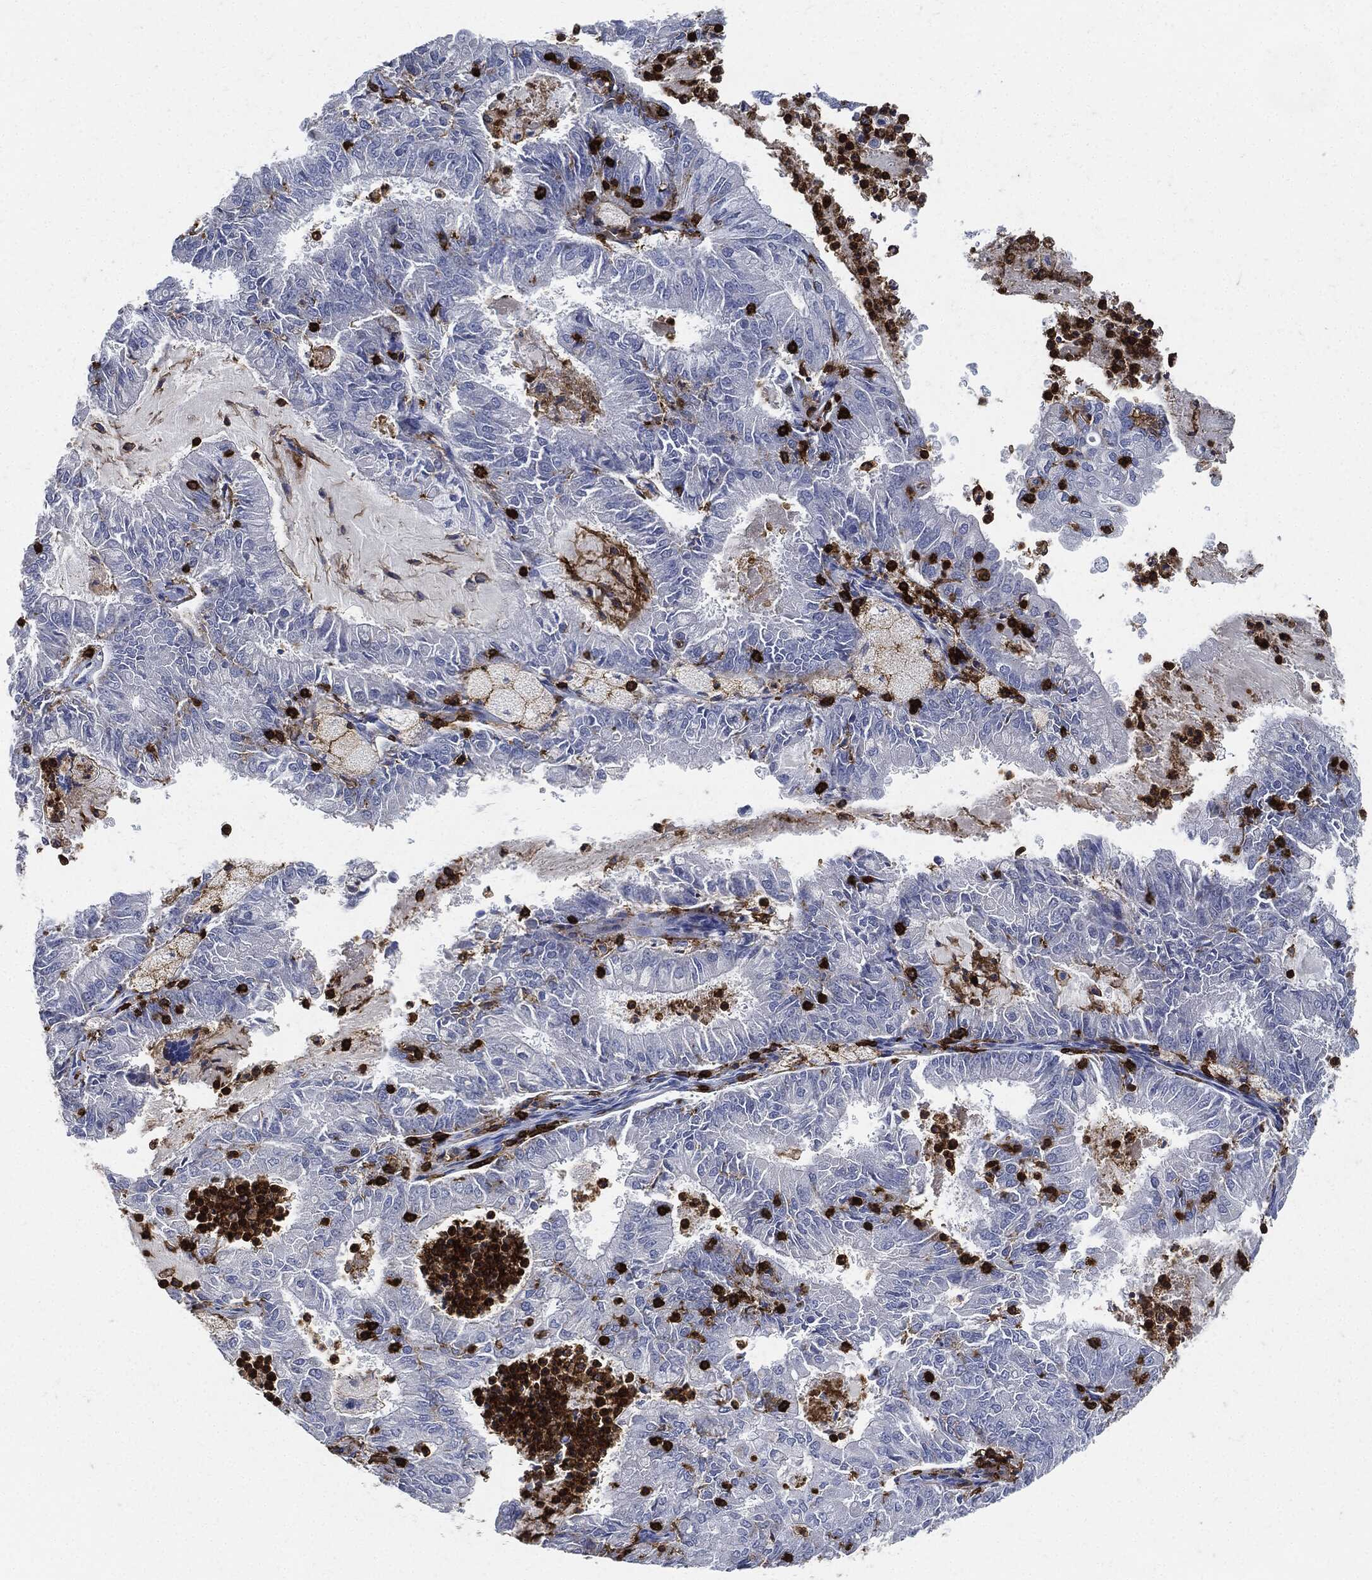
{"staining": {"intensity": "negative", "quantity": "none", "location": "none"}, "tissue": "endometrial cancer", "cell_type": "Tumor cells", "image_type": "cancer", "snomed": [{"axis": "morphology", "description": "Adenocarcinoma, NOS"}, {"axis": "topography", "description": "Endometrium"}], "caption": "Tumor cells show no significant protein expression in endometrial cancer (adenocarcinoma).", "gene": "PTPRC", "patient": {"sex": "female", "age": 57}}